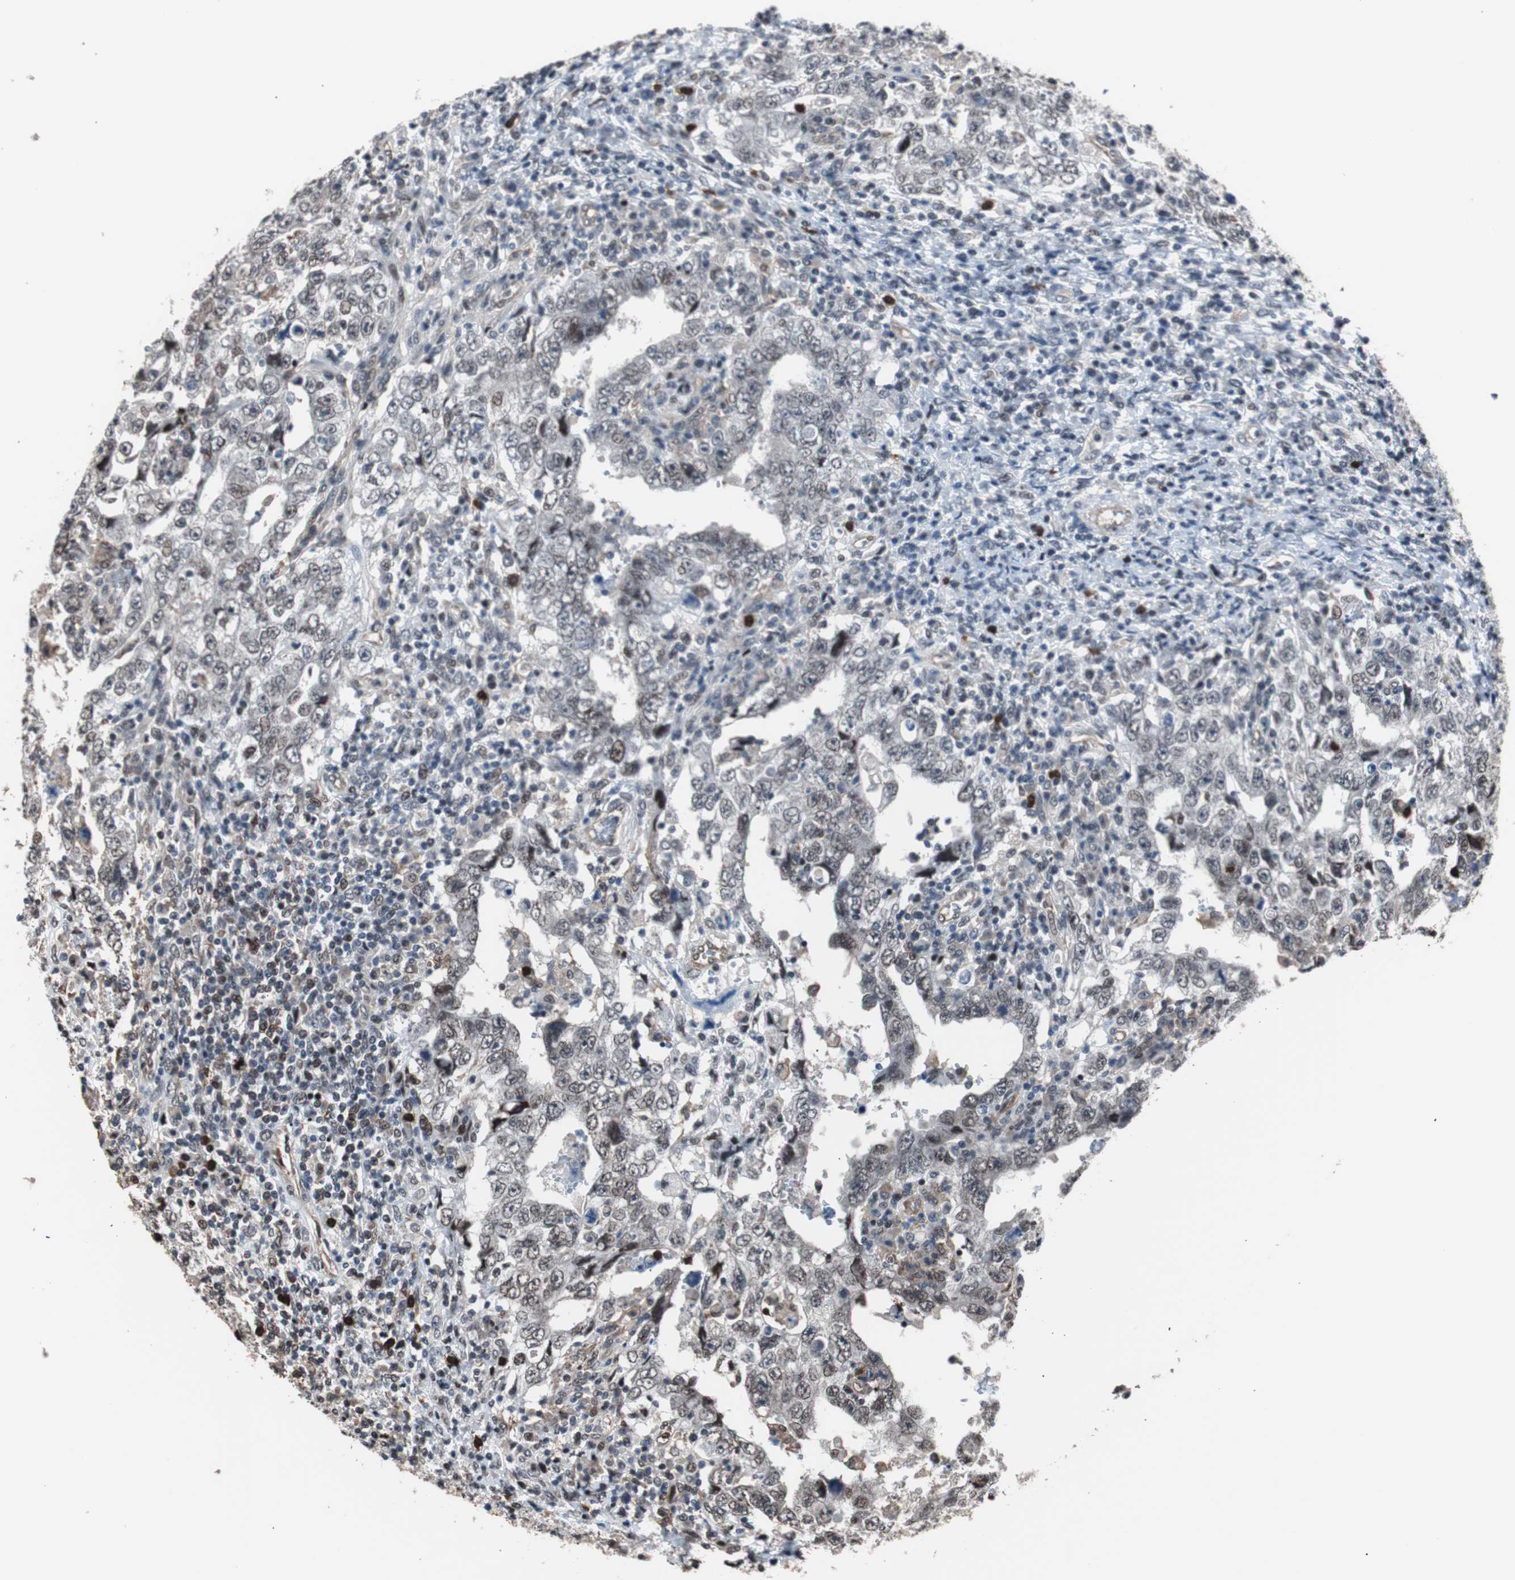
{"staining": {"intensity": "weak", "quantity": "<25%", "location": "nuclear"}, "tissue": "testis cancer", "cell_type": "Tumor cells", "image_type": "cancer", "snomed": [{"axis": "morphology", "description": "Carcinoma, Embryonal, NOS"}, {"axis": "topography", "description": "Testis"}], "caption": "Immunohistochemical staining of embryonal carcinoma (testis) displays no significant expression in tumor cells.", "gene": "POGZ", "patient": {"sex": "male", "age": 26}}